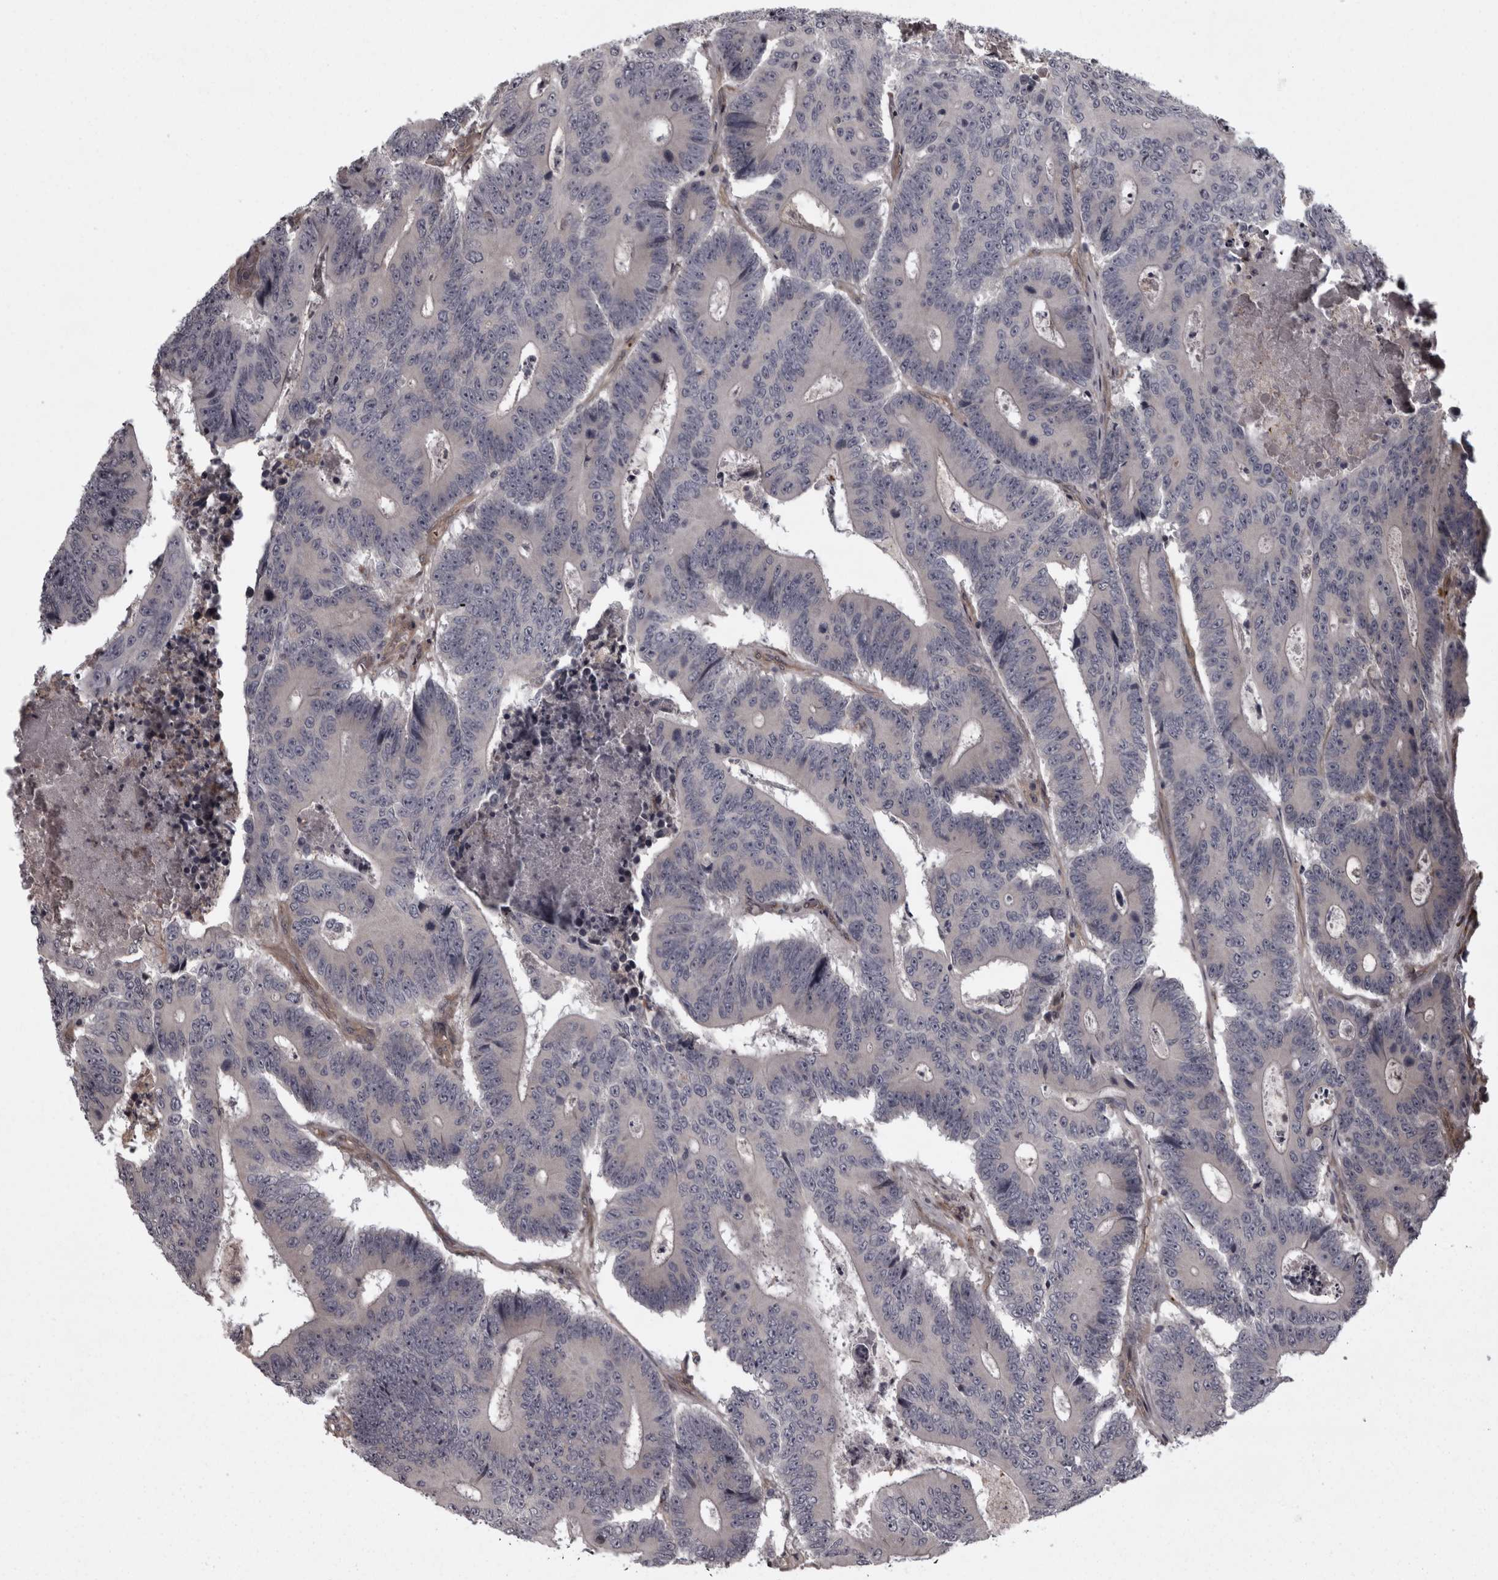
{"staining": {"intensity": "negative", "quantity": "none", "location": "none"}, "tissue": "colorectal cancer", "cell_type": "Tumor cells", "image_type": "cancer", "snomed": [{"axis": "morphology", "description": "Adenocarcinoma, NOS"}, {"axis": "topography", "description": "Colon"}], "caption": "The photomicrograph shows no staining of tumor cells in colorectal cancer (adenocarcinoma).", "gene": "RSU1", "patient": {"sex": "male", "age": 83}}